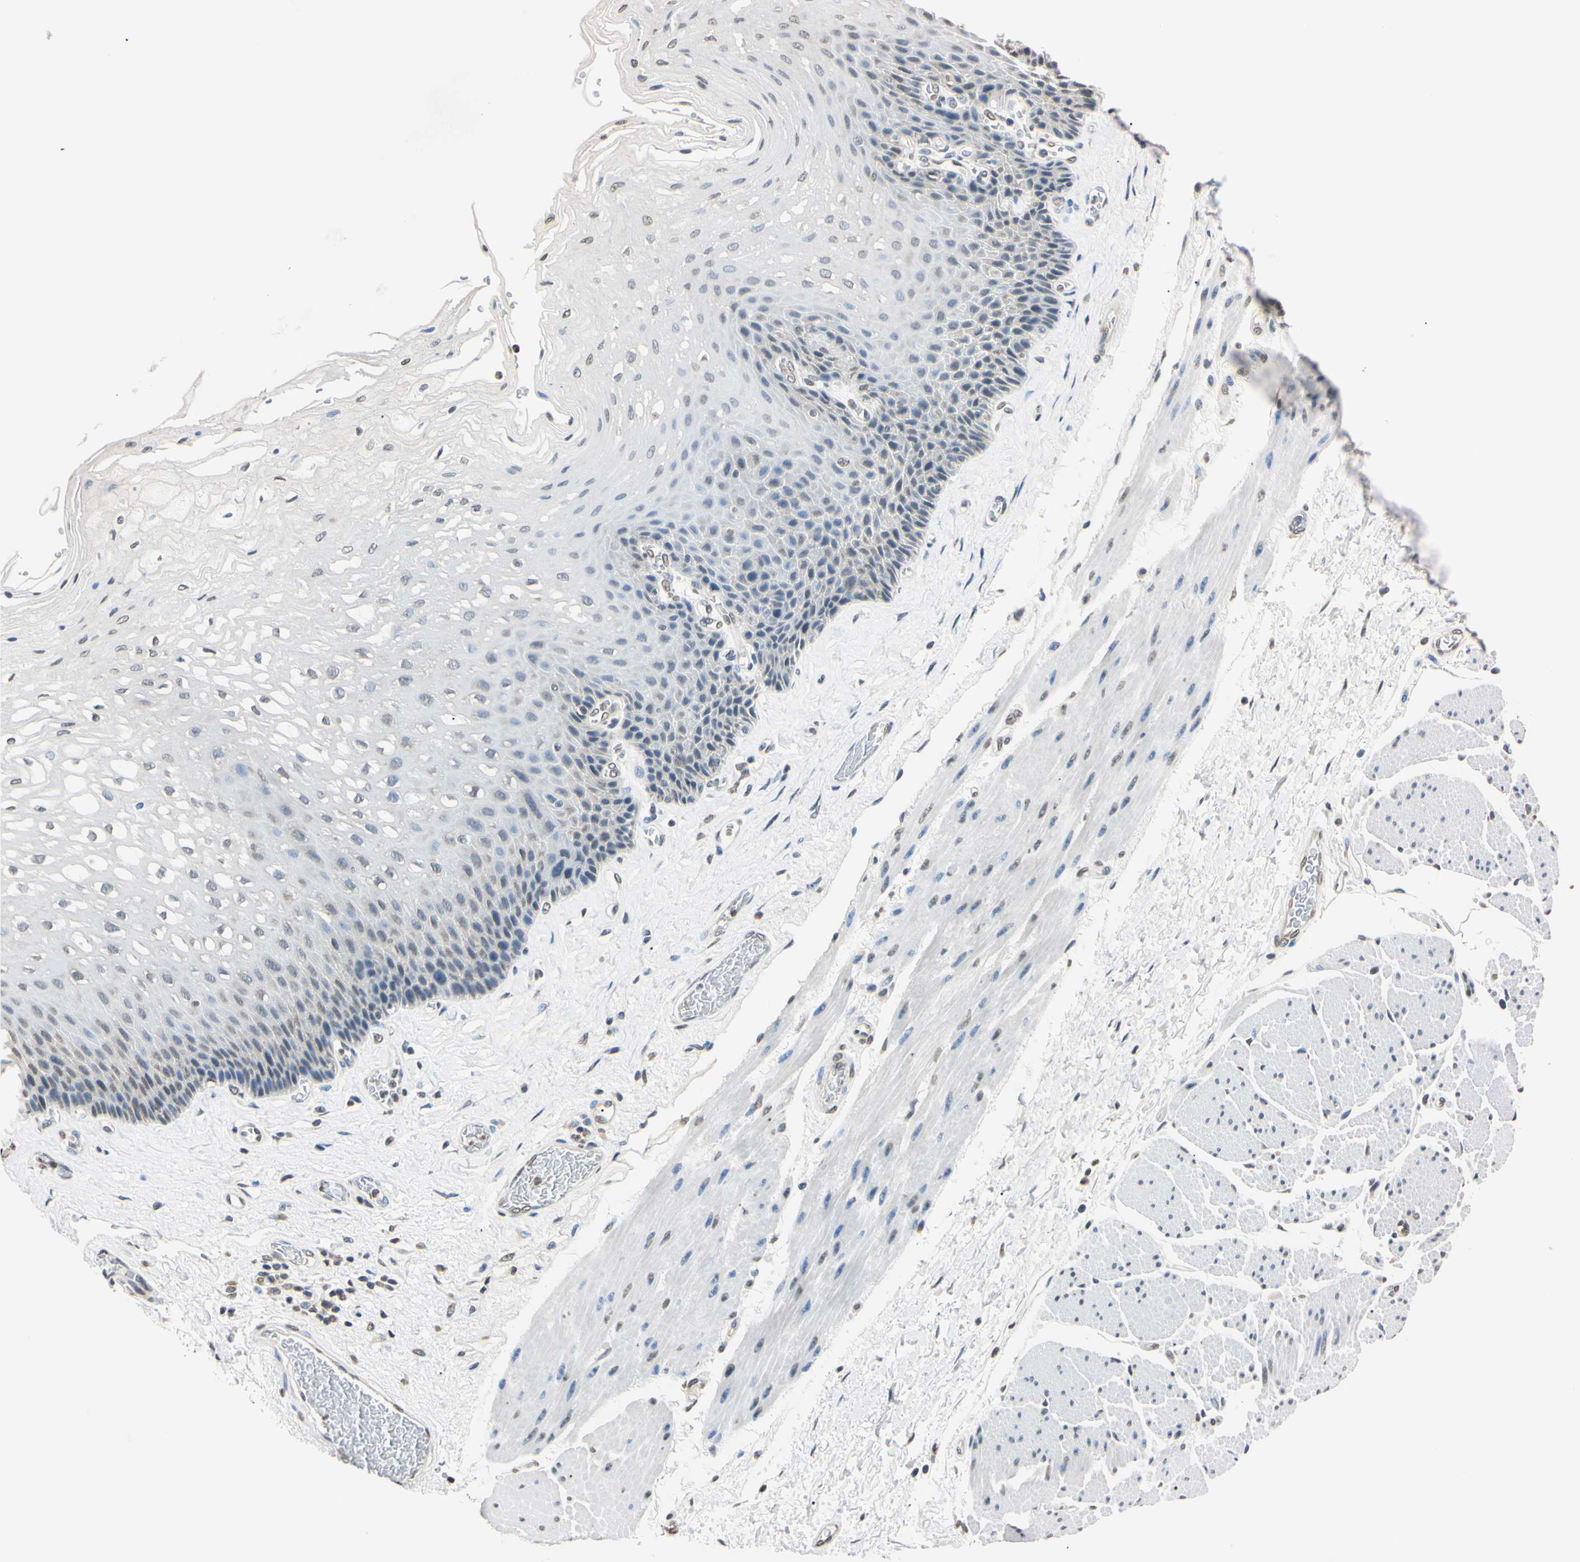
{"staining": {"intensity": "weak", "quantity": "<25%", "location": "nuclear"}, "tissue": "esophagus", "cell_type": "Squamous epithelial cells", "image_type": "normal", "snomed": [{"axis": "morphology", "description": "Normal tissue, NOS"}, {"axis": "topography", "description": "Esophagus"}], "caption": "There is no significant staining in squamous epithelial cells of esophagus. (DAB immunohistochemistry (IHC) visualized using brightfield microscopy, high magnification).", "gene": "CDC45", "patient": {"sex": "female", "age": 72}}